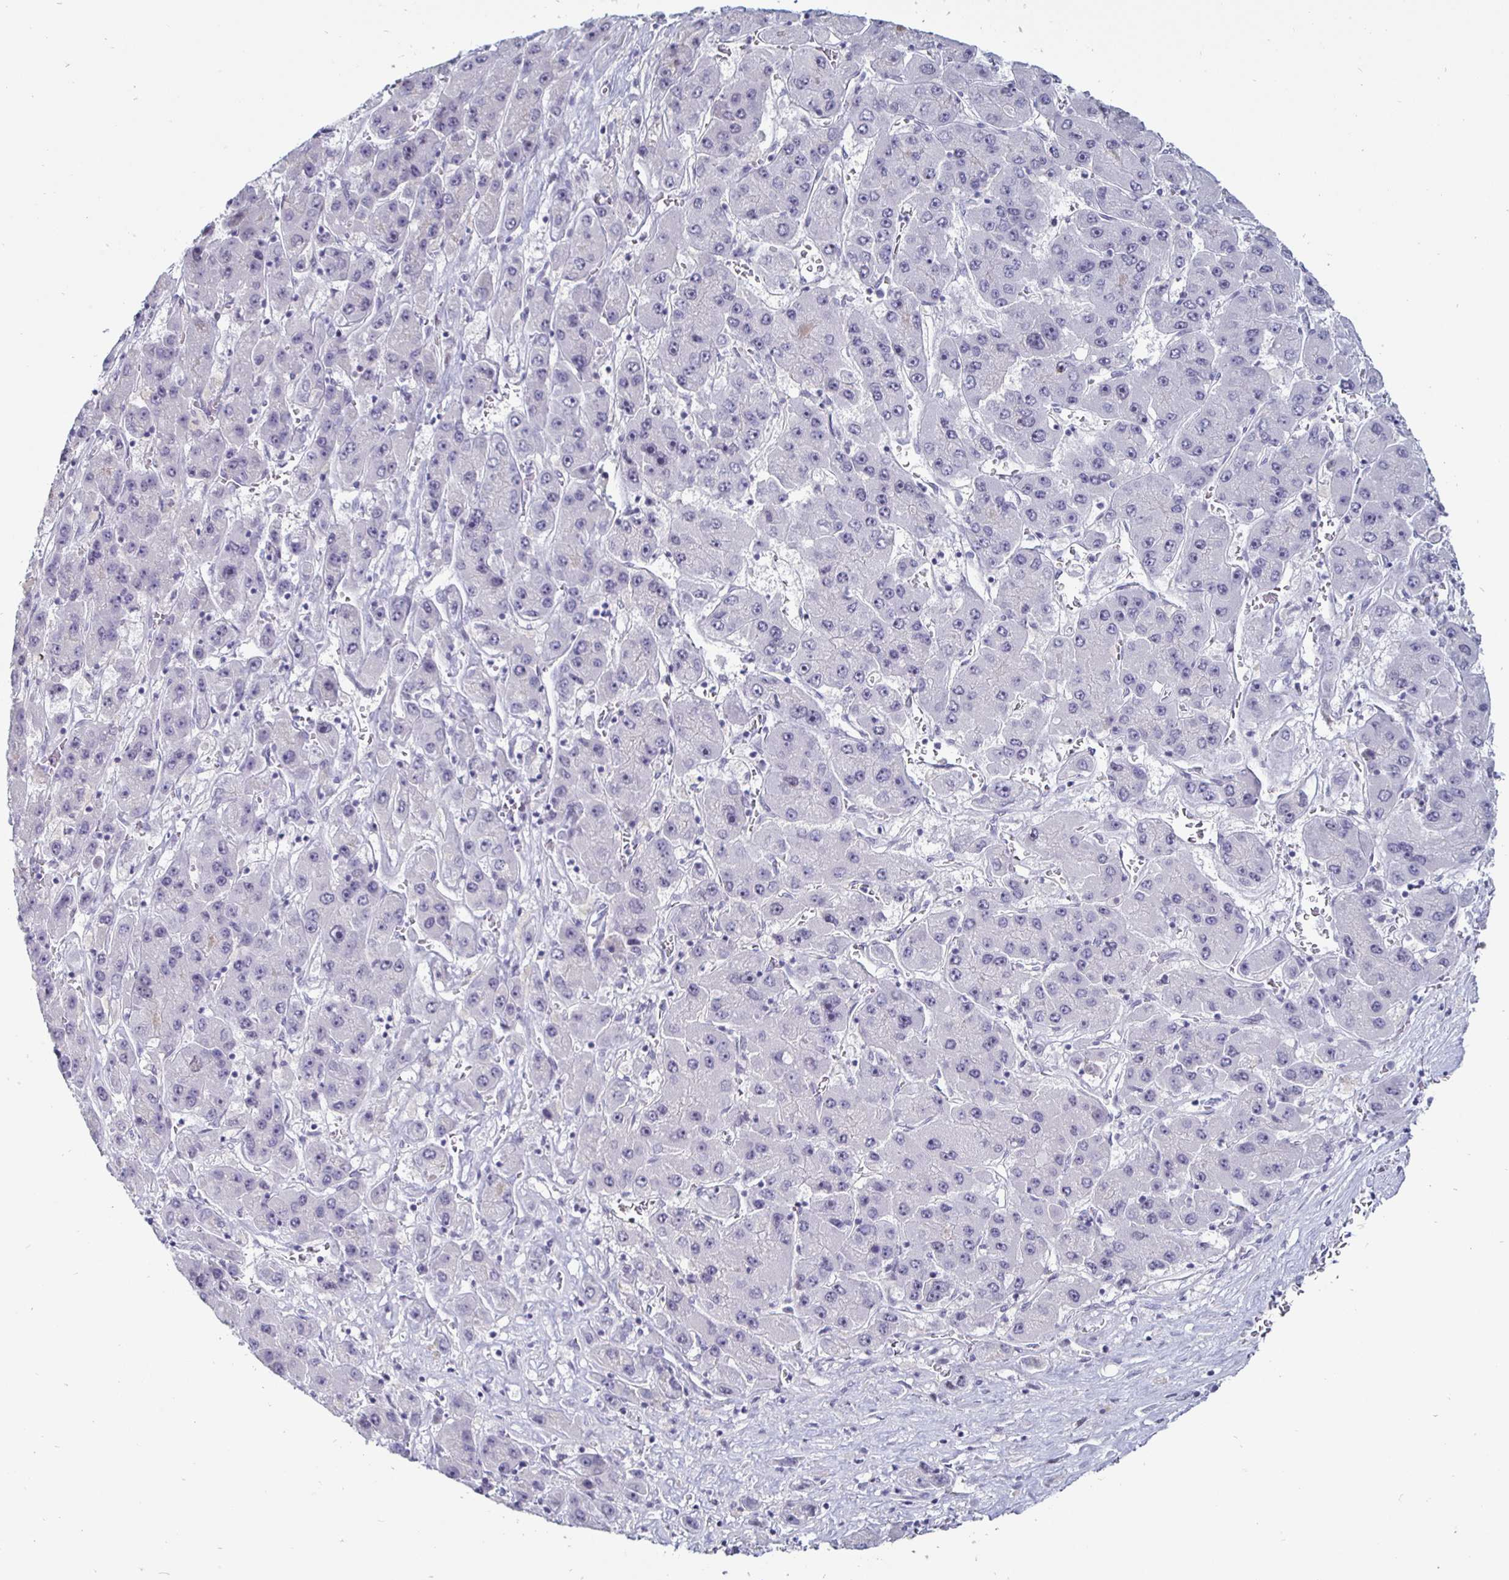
{"staining": {"intensity": "negative", "quantity": "none", "location": "none"}, "tissue": "liver cancer", "cell_type": "Tumor cells", "image_type": "cancer", "snomed": [{"axis": "morphology", "description": "Carcinoma, Hepatocellular, NOS"}, {"axis": "topography", "description": "Liver"}], "caption": "IHC of human liver cancer (hepatocellular carcinoma) displays no positivity in tumor cells.", "gene": "OOSP2", "patient": {"sex": "female", "age": 61}}